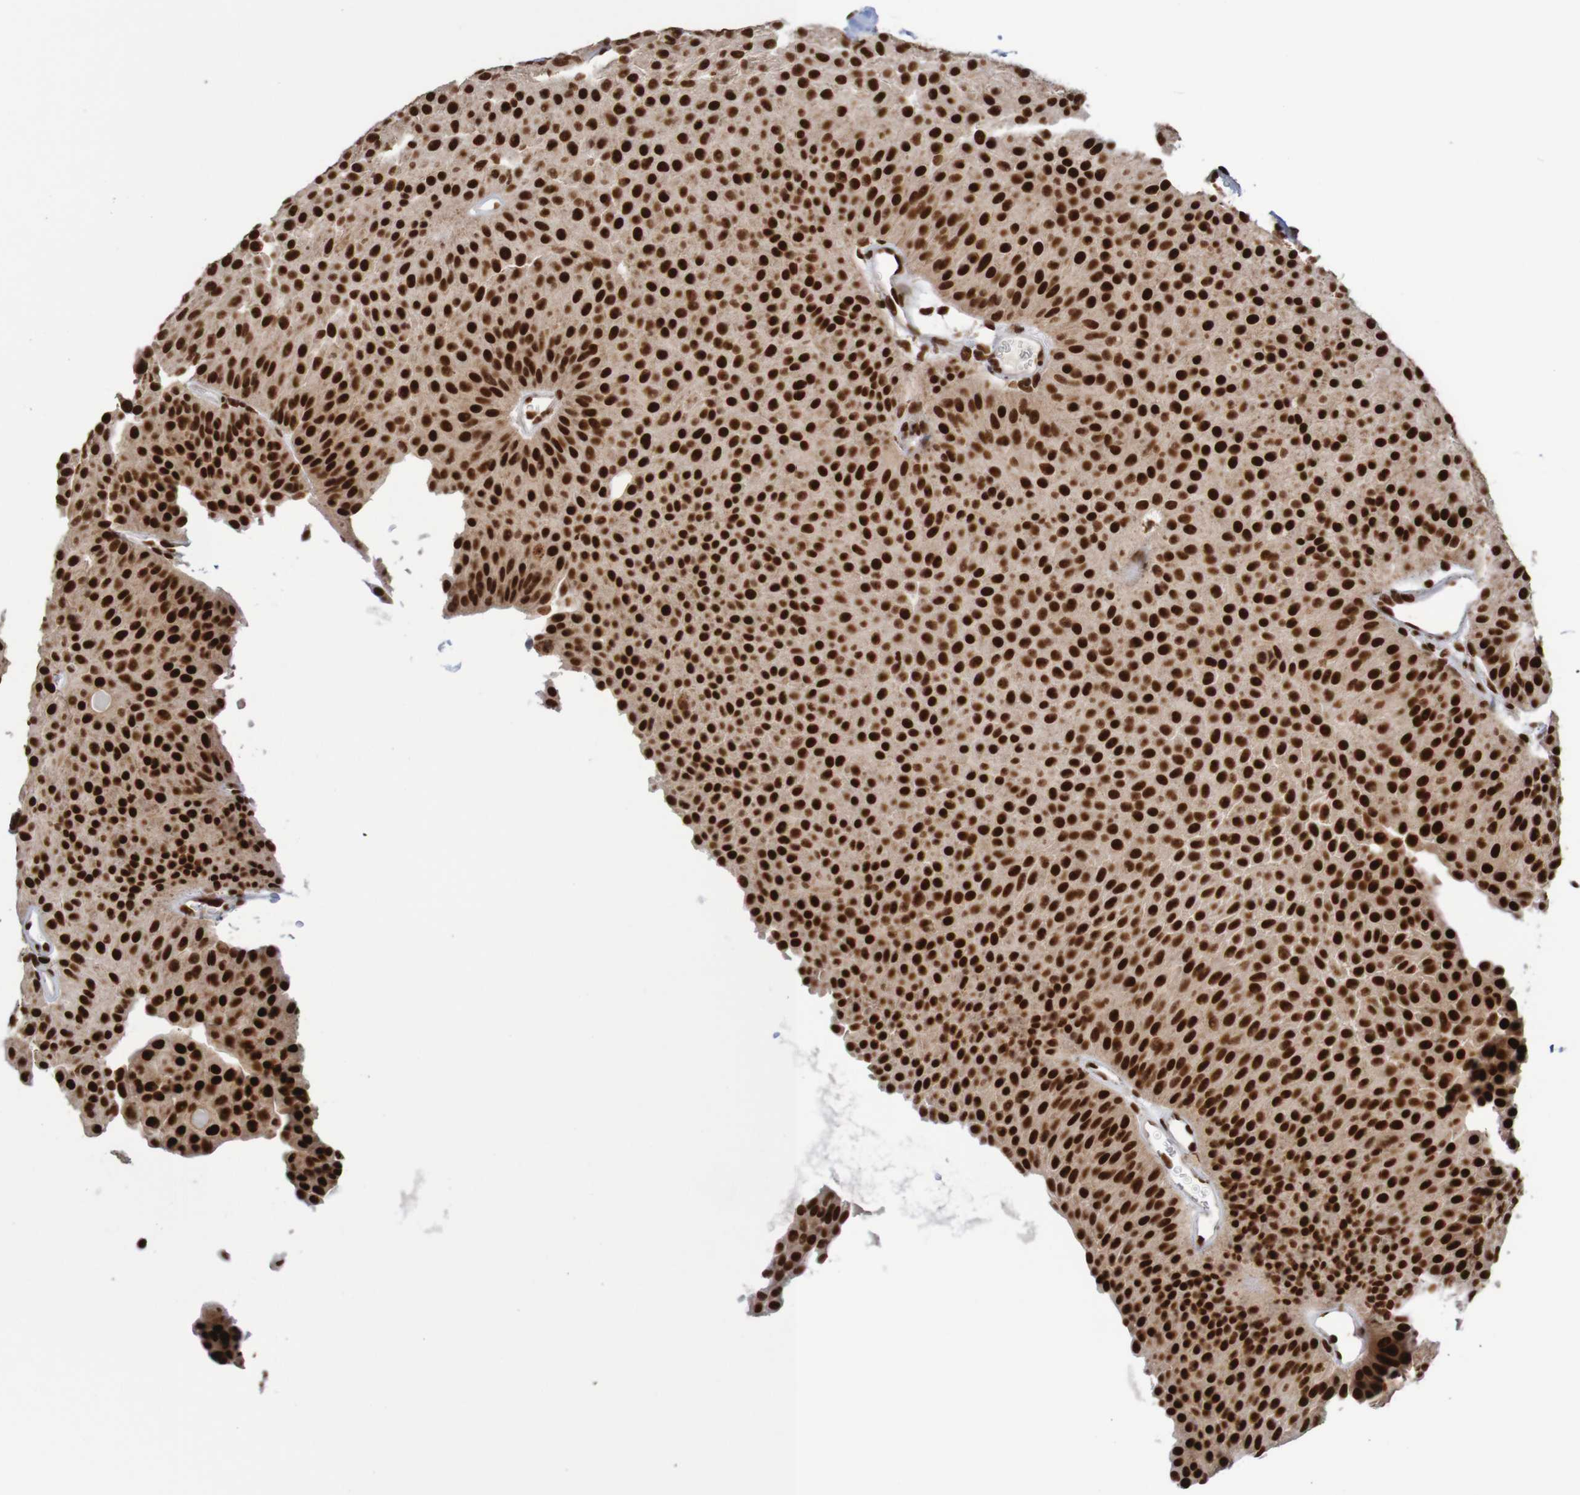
{"staining": {"intensity": "strong", "quantity": ">75%", "location": "nuclear"}, "tissue": "urothelial cancer", "cell_type": "Tumor cells", "image_type": "cancer", "snomed": [{"axis": "morphology", "description": "Urothelial carcinoma, Low grade"}, {"axis": "topography", "description": "Urinary bladder"}], "caption": "IHC (DAB (3,3'-diaminobenzidine)) staining of low-grade urothelial carcinoma demonstrates strong nuclear protein expression in approximately >75% of tumor cells. The staining is performed using DAB (3,3'-diaminobenzidine) brown chromogen to label protein expression. The nuclei are counter-stained blue using hematoxylin.", "gene": "THRAP3", "patient": {"sex": "female", "age": 60}}